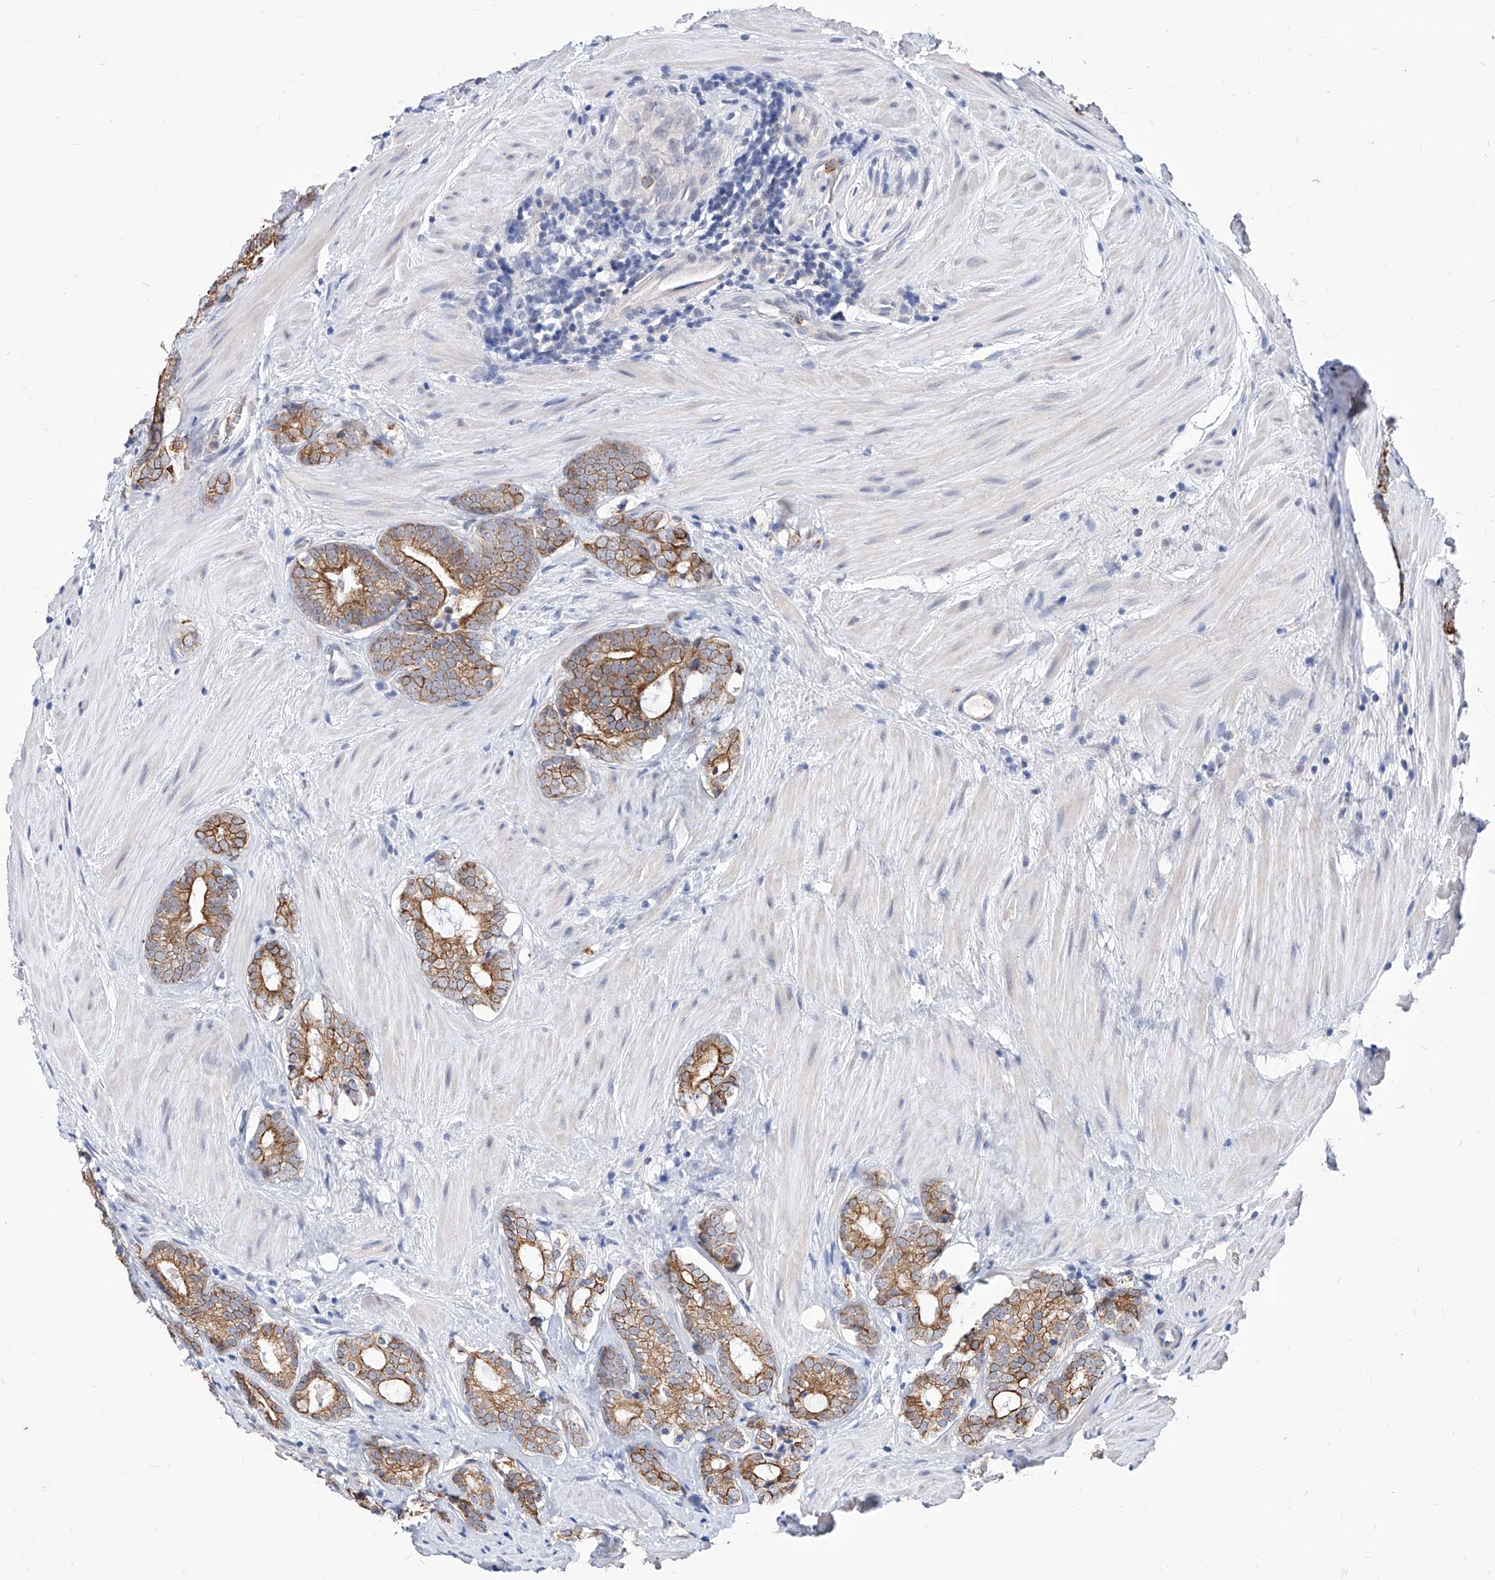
{"staining": {"intensity": "moderate", "quantity": ">75%", "location": "cytoplasmic/membranous"}, "tissue": "prostate cancer", "cell_type": "Tumor cells", "image_type": "cancer", "snomed": [{"axis": "morphology", "description": "Adenocarcinoma, High grade"}, {"axis": "topography", "description": "Prostate"}], "caption": "Tumor cells demonstrate moderate cytoplasmic/membranous positivity in about >75% of cells in prostate cancer (adenocarcinoma (high-grade)). (DAB (3,3'-diaminobenzidine) = brown stain, brightfield microscopy at high magnification).", "gene": "MFSD4B", "patient": {"sex": "male", "age": 63}}